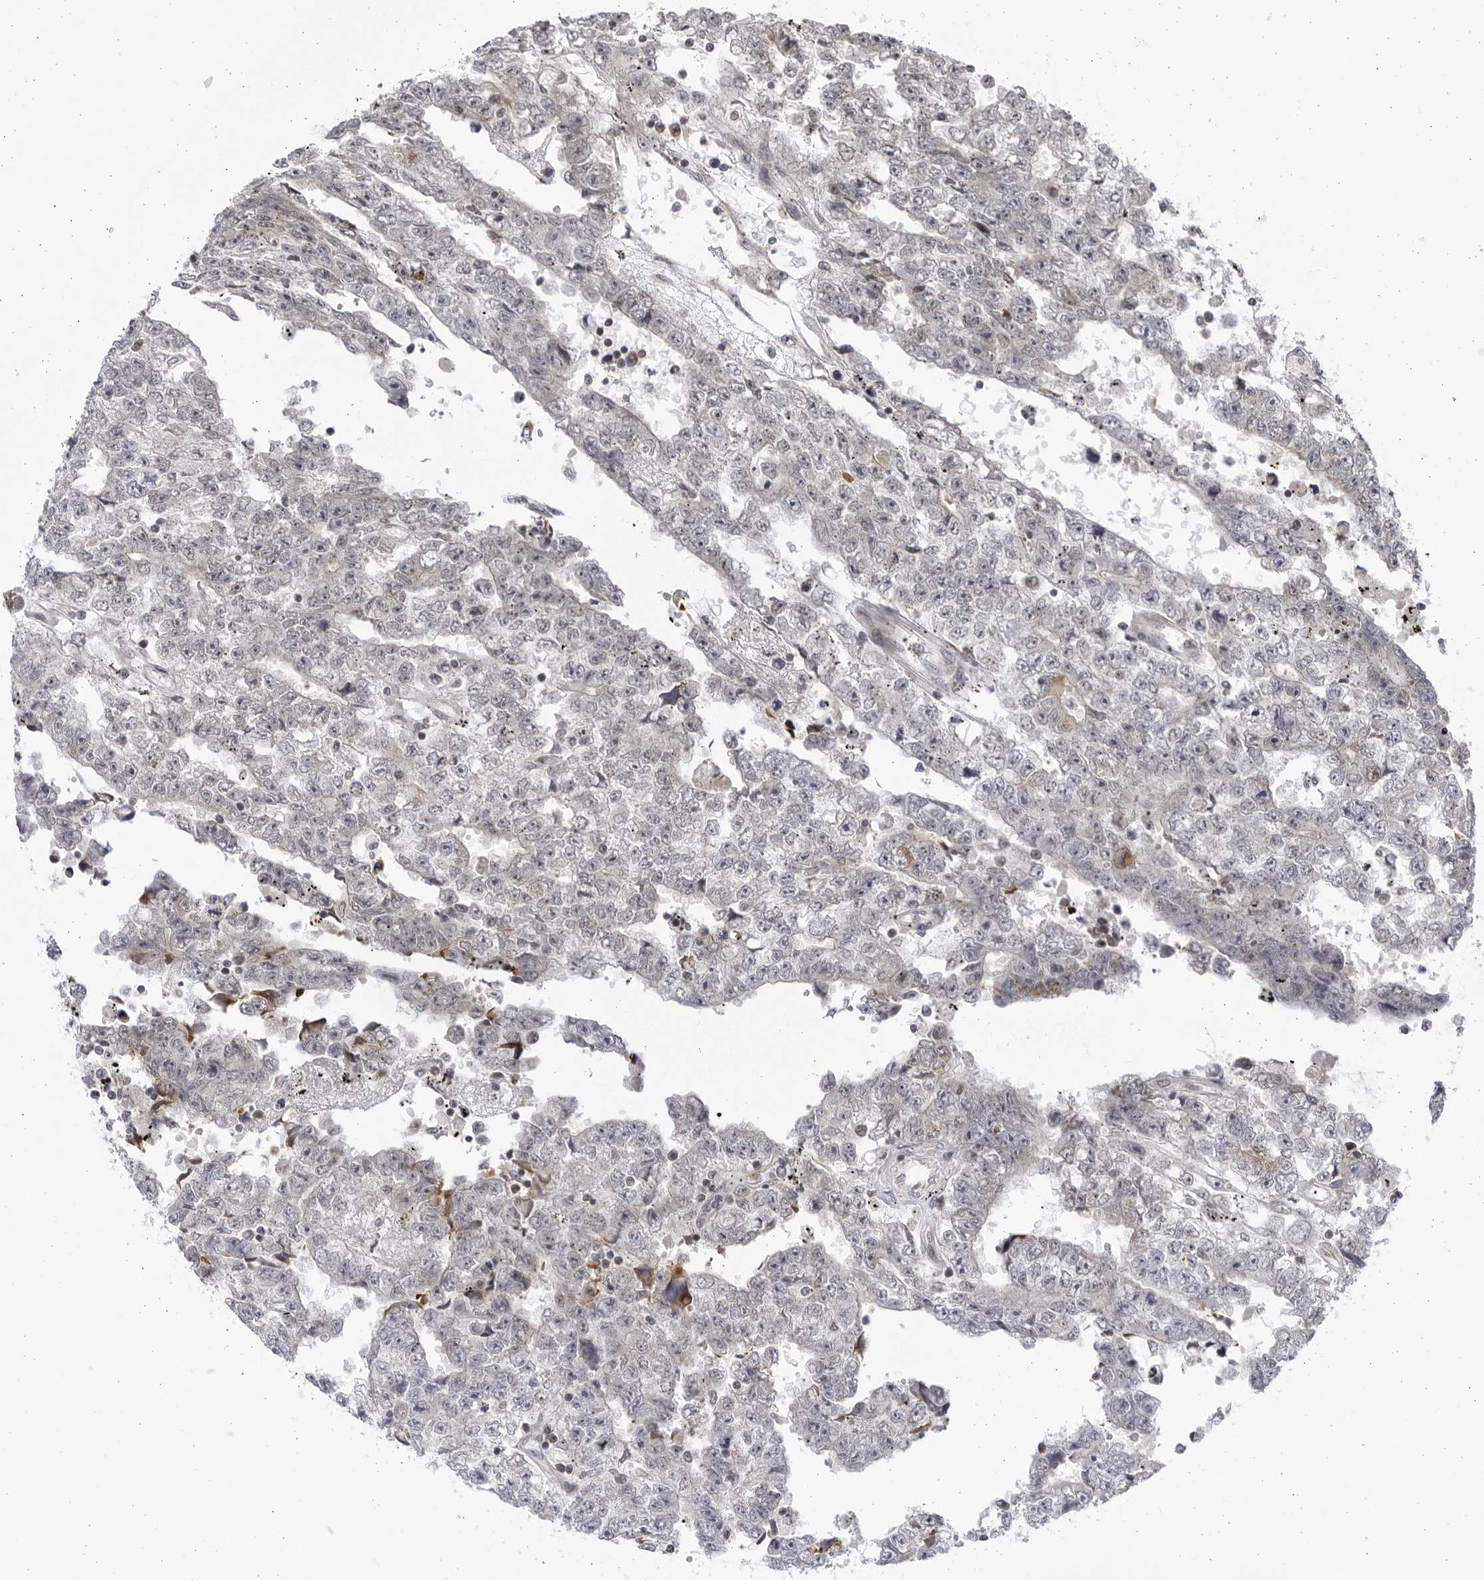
{"staining": {"intensity": "weak", "quantity": "<25%", "location": "cytoplasmic/membranous"}, "tissue": "testis cancer", "cell_type": "Tumor cells", "image_type": "cancer", "snomed": [{"axis": "morphology", "description": "Carcinoma, Embryonal, NOS"}, {"axis": "topography", "description": "Testis"}], "caption": "Testis cancer (embryonal carcinoma) was stained to show a protein in brown. There is no significant positivity in tumor cells.", "gene": "SLC25A22", "patient": {"sex": "male", "age": 25}}